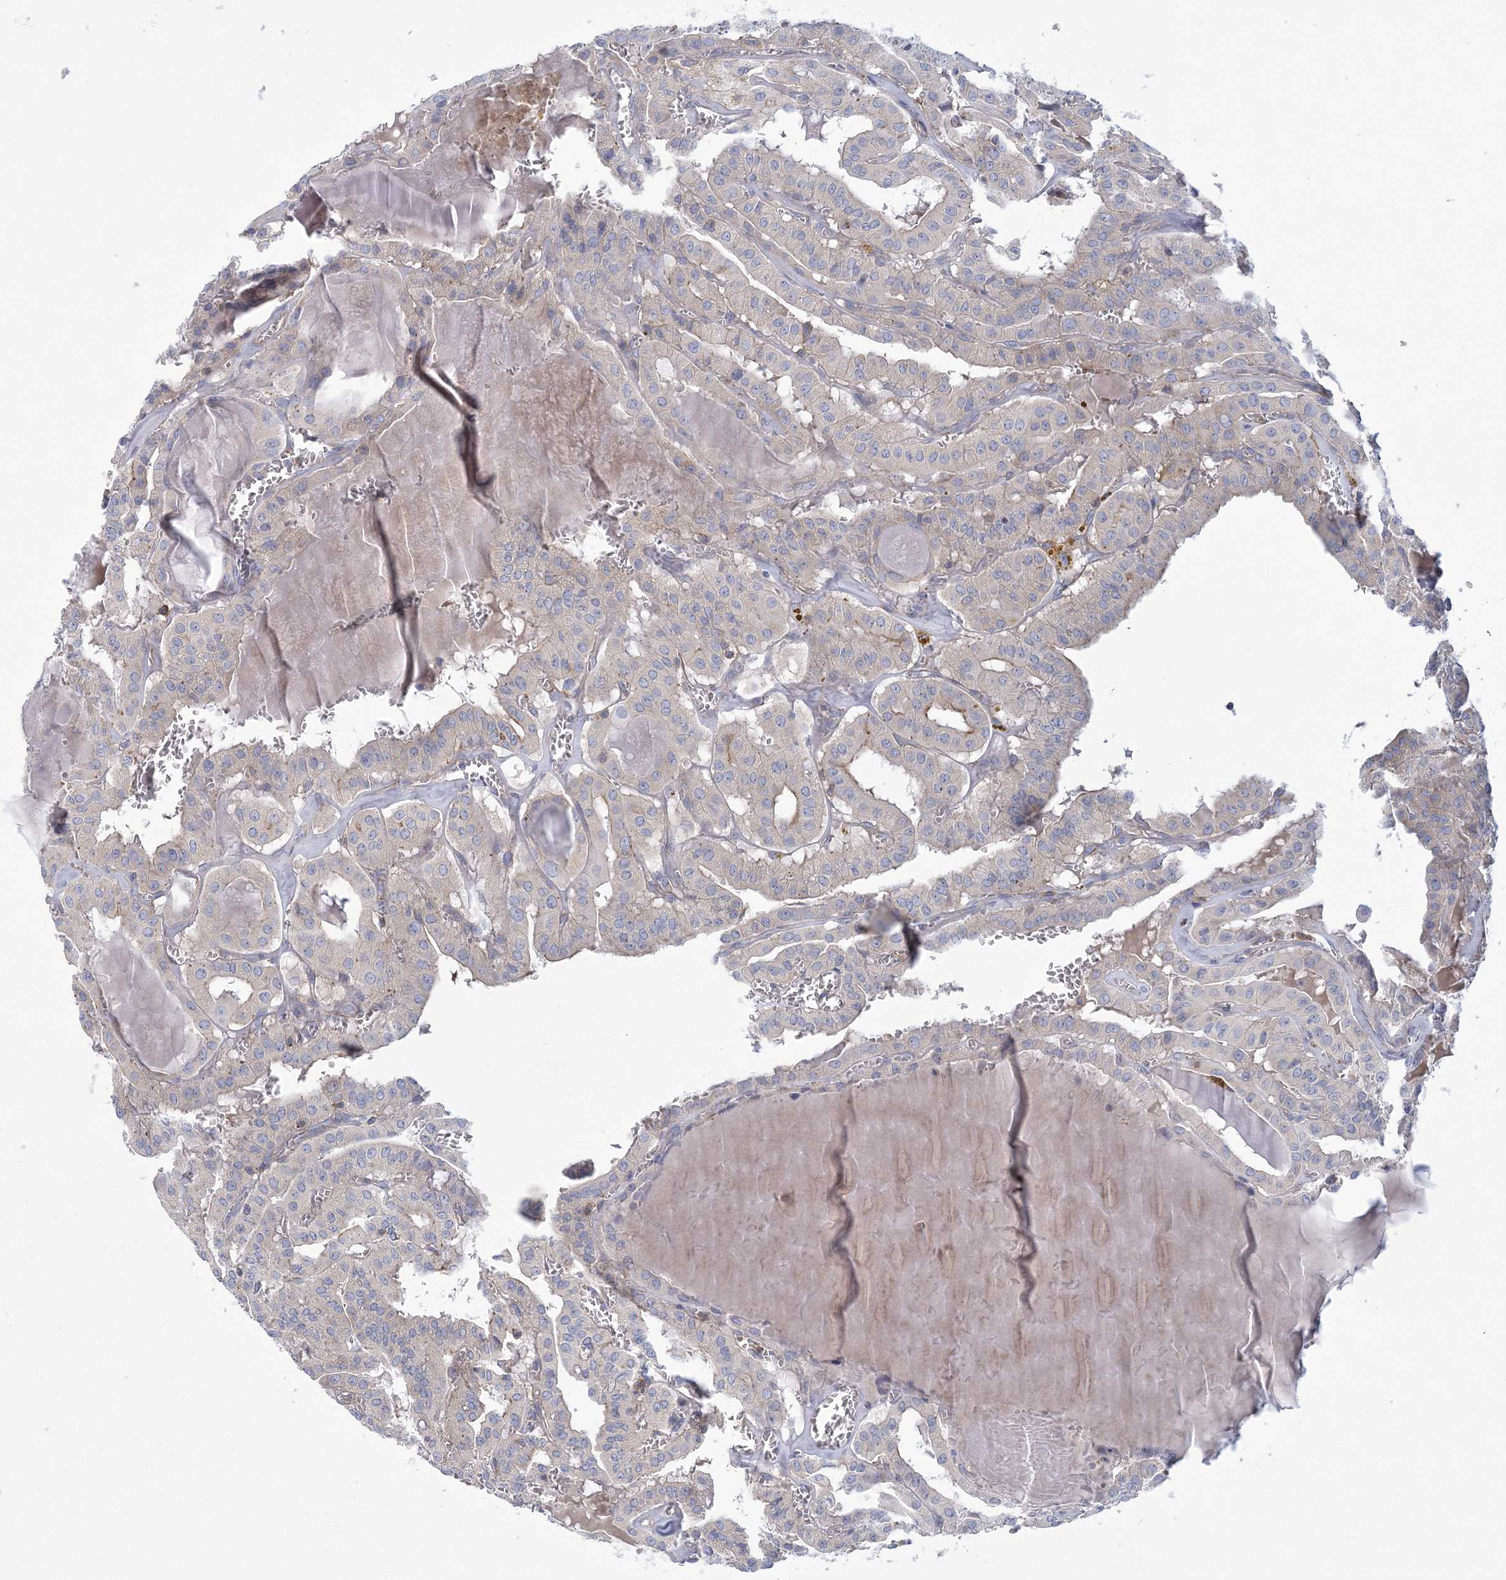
{"staining": {"intensity": "negative", "quantity": "none", "location": "none"}, "tissue": "thyroid cancer", "cell_type": "Tumor cells", "image_type": "cancer", "snomed": [{"axis": "morphology", "description": "Papillary adenocarcinoma, NOS"}, {"axis": "topography", "description": "Thyroid gland"}], "caption": "Tumor cells show no significant protein staining in thyroid papillary adenocarcinoma.", "gene": "ARSJ", "patient": {"sex": "male", "age": 52}}